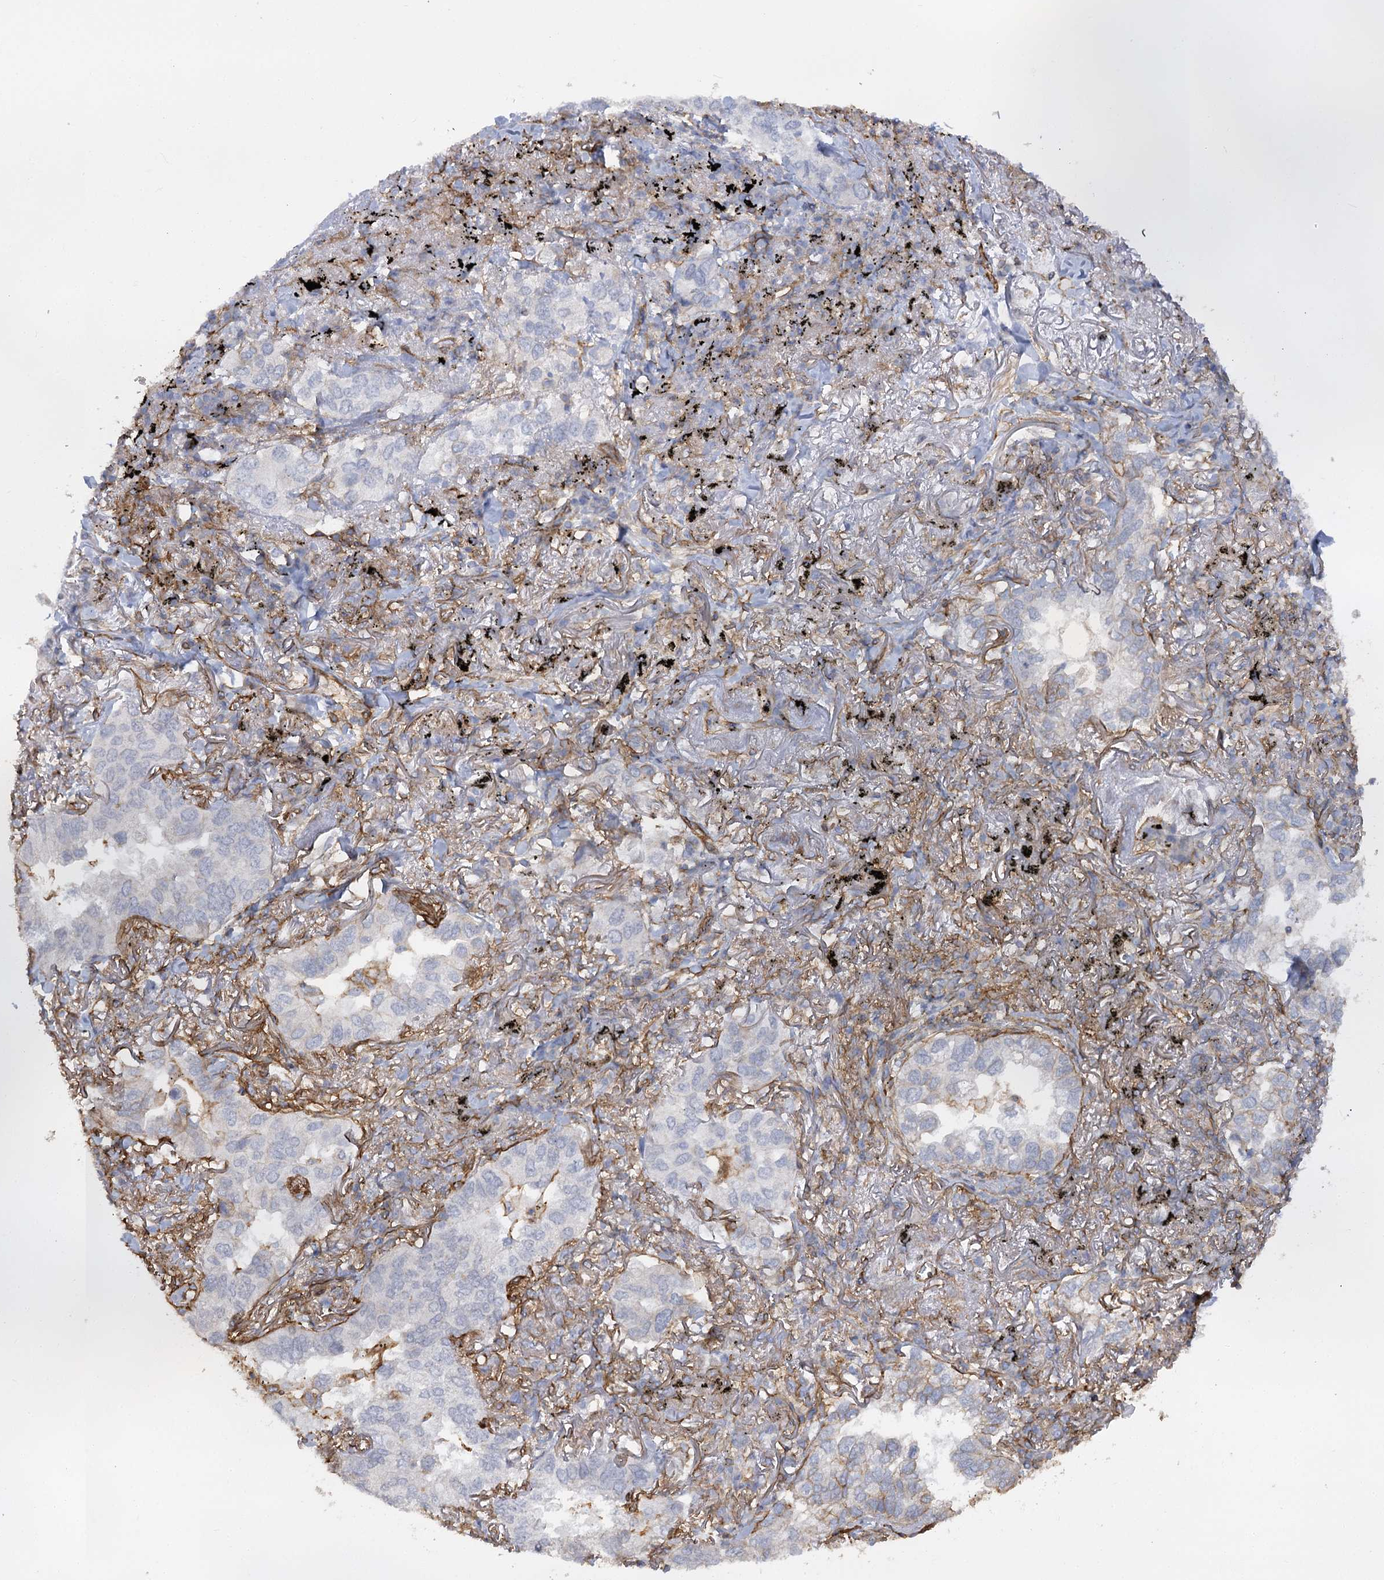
{"staining": {"intensity": "negative", "quantity": "none", "location": "none"}, "tissue": "lung cancer", "cell_type": "Tumor cells", "image_type": "cancer", "snomed": [{"axis": "morphology", "description": "Adenocarcinoma, NOS"}, {"axis": "topography", "description": "Lung"}], "caption": "DAB (3,3'-diaminobenzidine) immunohistochemical staining of human lung adenocarcinoma exhibits no significant expression in tumor cells.", "gene": "SYNPO2", "patient": {"sex": "male", "age": 65}}